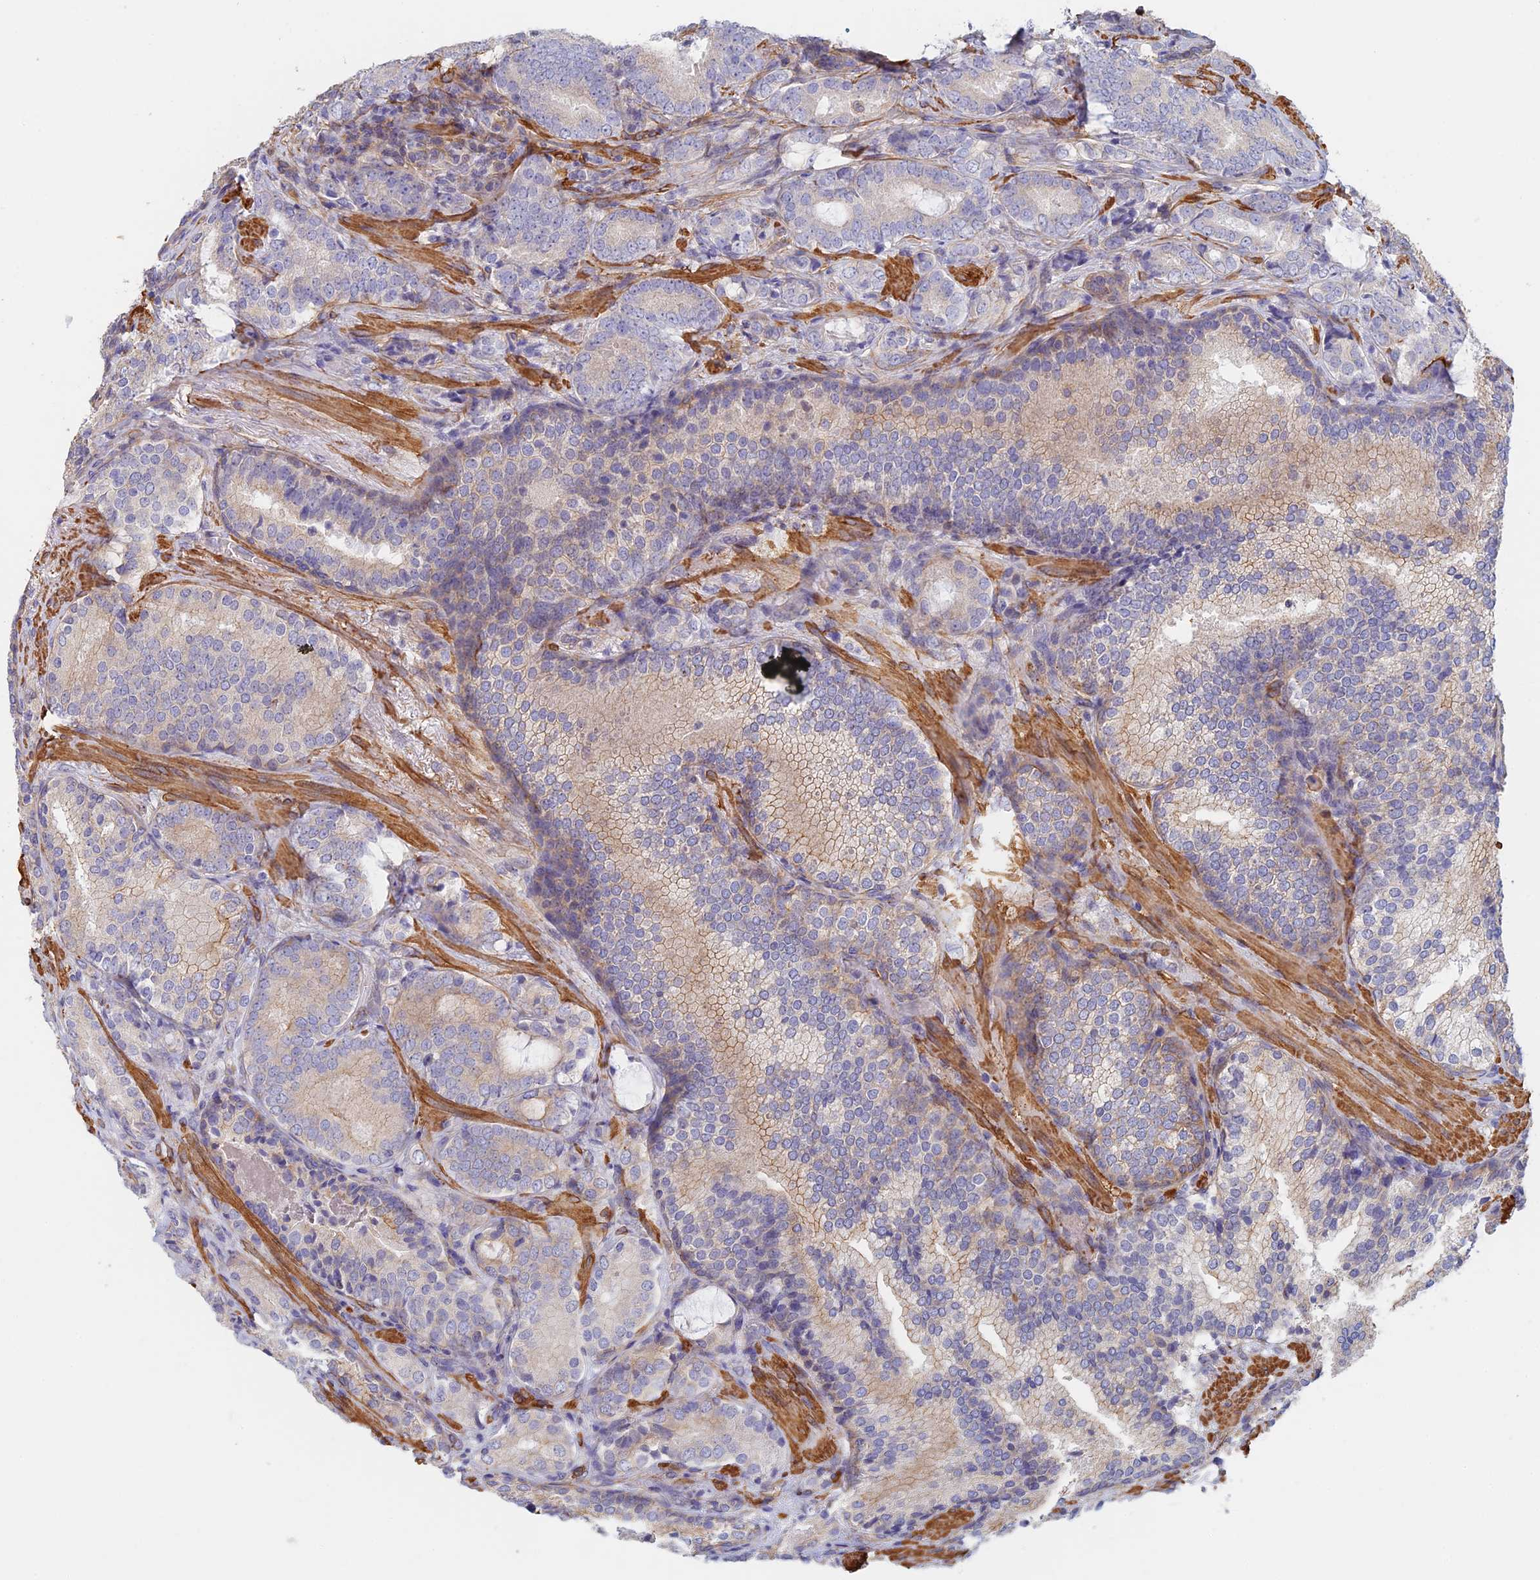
{"staining": {"intensity": "weak", "quantity": "<25%", "location": "cytoplasmic/membranous"}, "tissue": "prostate cancer", "cell_type": "Tumor cells", "image_type": "cancer", "snomed": [{"axis": "morphology", "description": "Adenocarcinoma, Low grade"}, {"axis": "topography", "description": "Prostate"}], "caption": "Tumor cells are negative for protein expression in human prostate adenocarcinoma (low-grade).", "gene": "PAK4", "patient": {"sex": "male", "age": 58}}